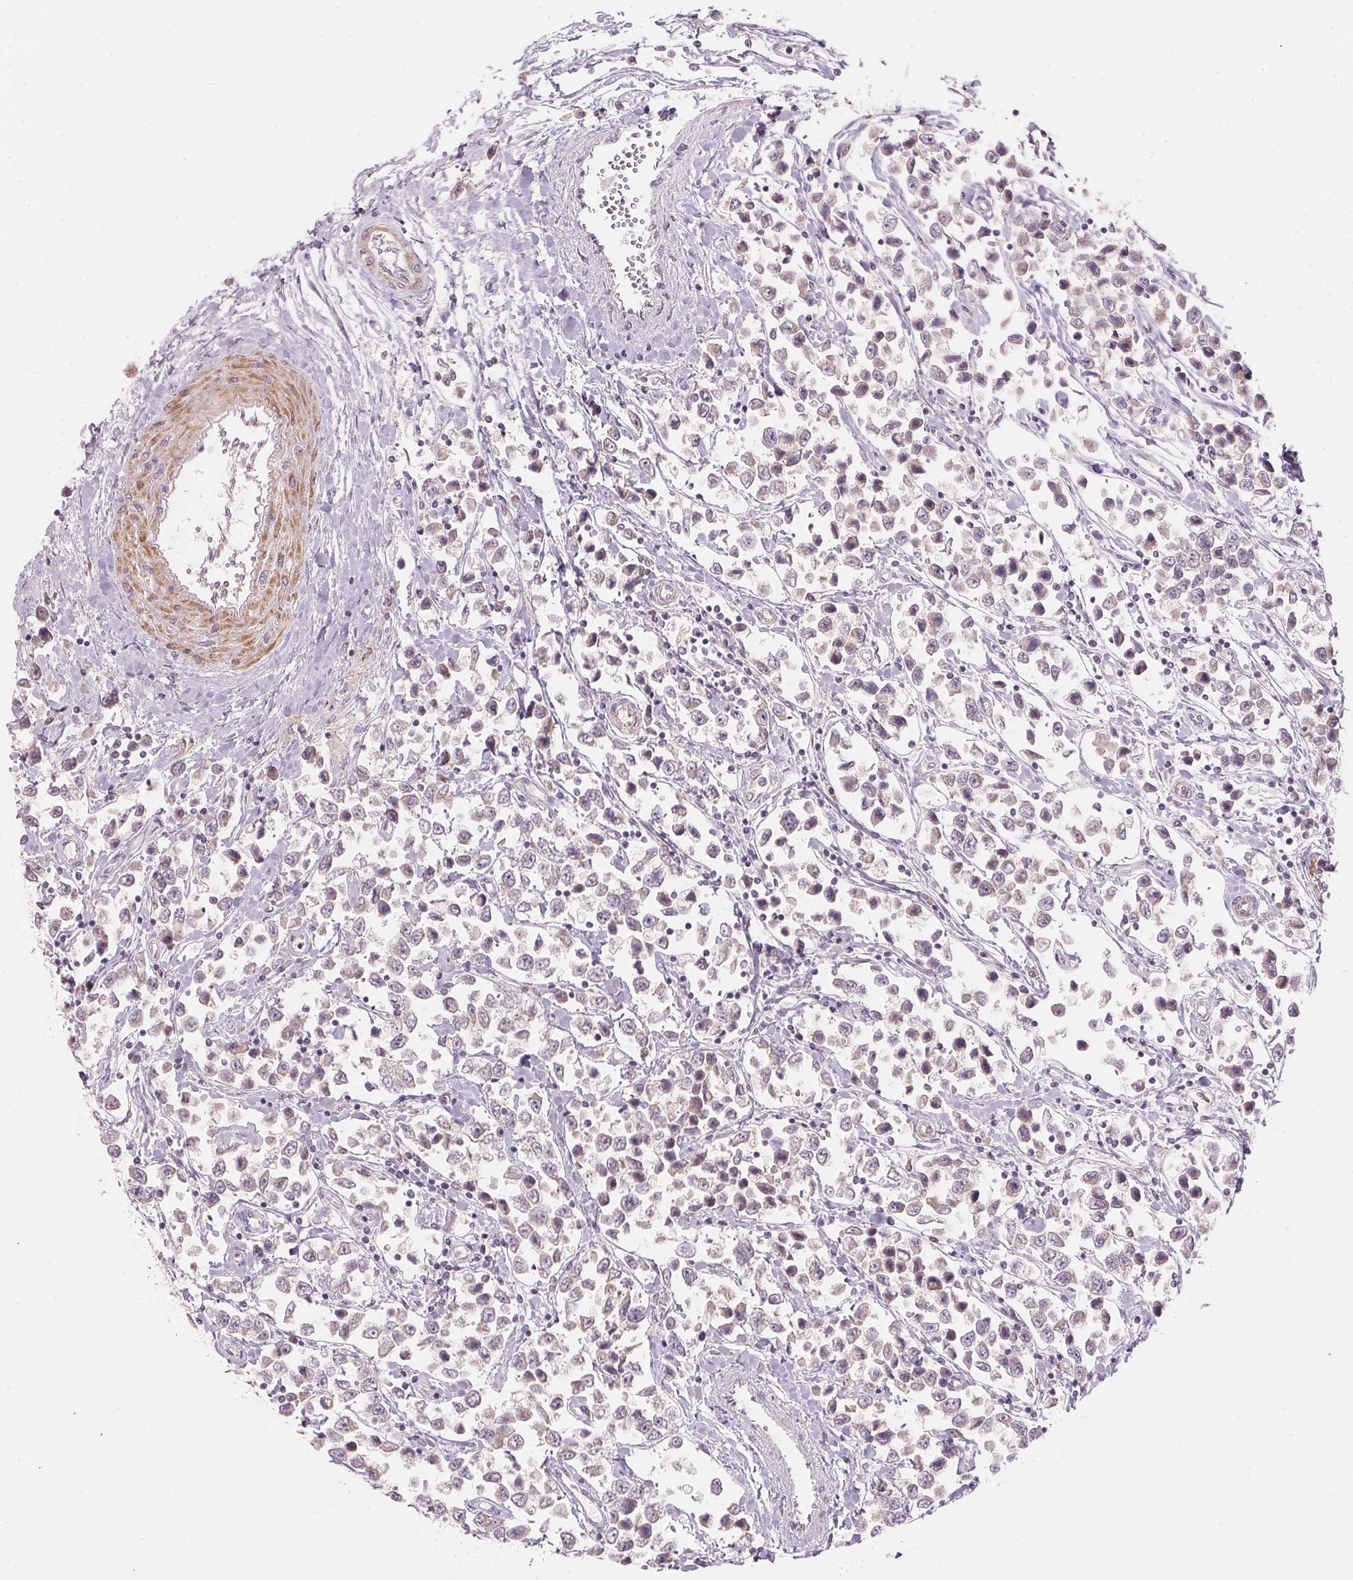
{"staining": {"intensity": "negative", "quantity": "none", "location": "none"}, "tissue": "testis cancer", "cell_type": "Tumor cells", "image_type": "cancer", "snomed": [{"axis": "morphology", "description": "Seminoma, NOS"}, {"axis": "topography", "description": "Testis"}], "caption": "Testis cancer (seminoma) was stained to show a protein in brown. There is no significant positivity in tumor cells. The staining is performed using DAB (3,3'-diaminobenzidine) brown chromogen with nuclei counter-stained in using hematoxylin.", "gene": "BLOC1S2", "patient": {"sex": "male", "age": 34}}